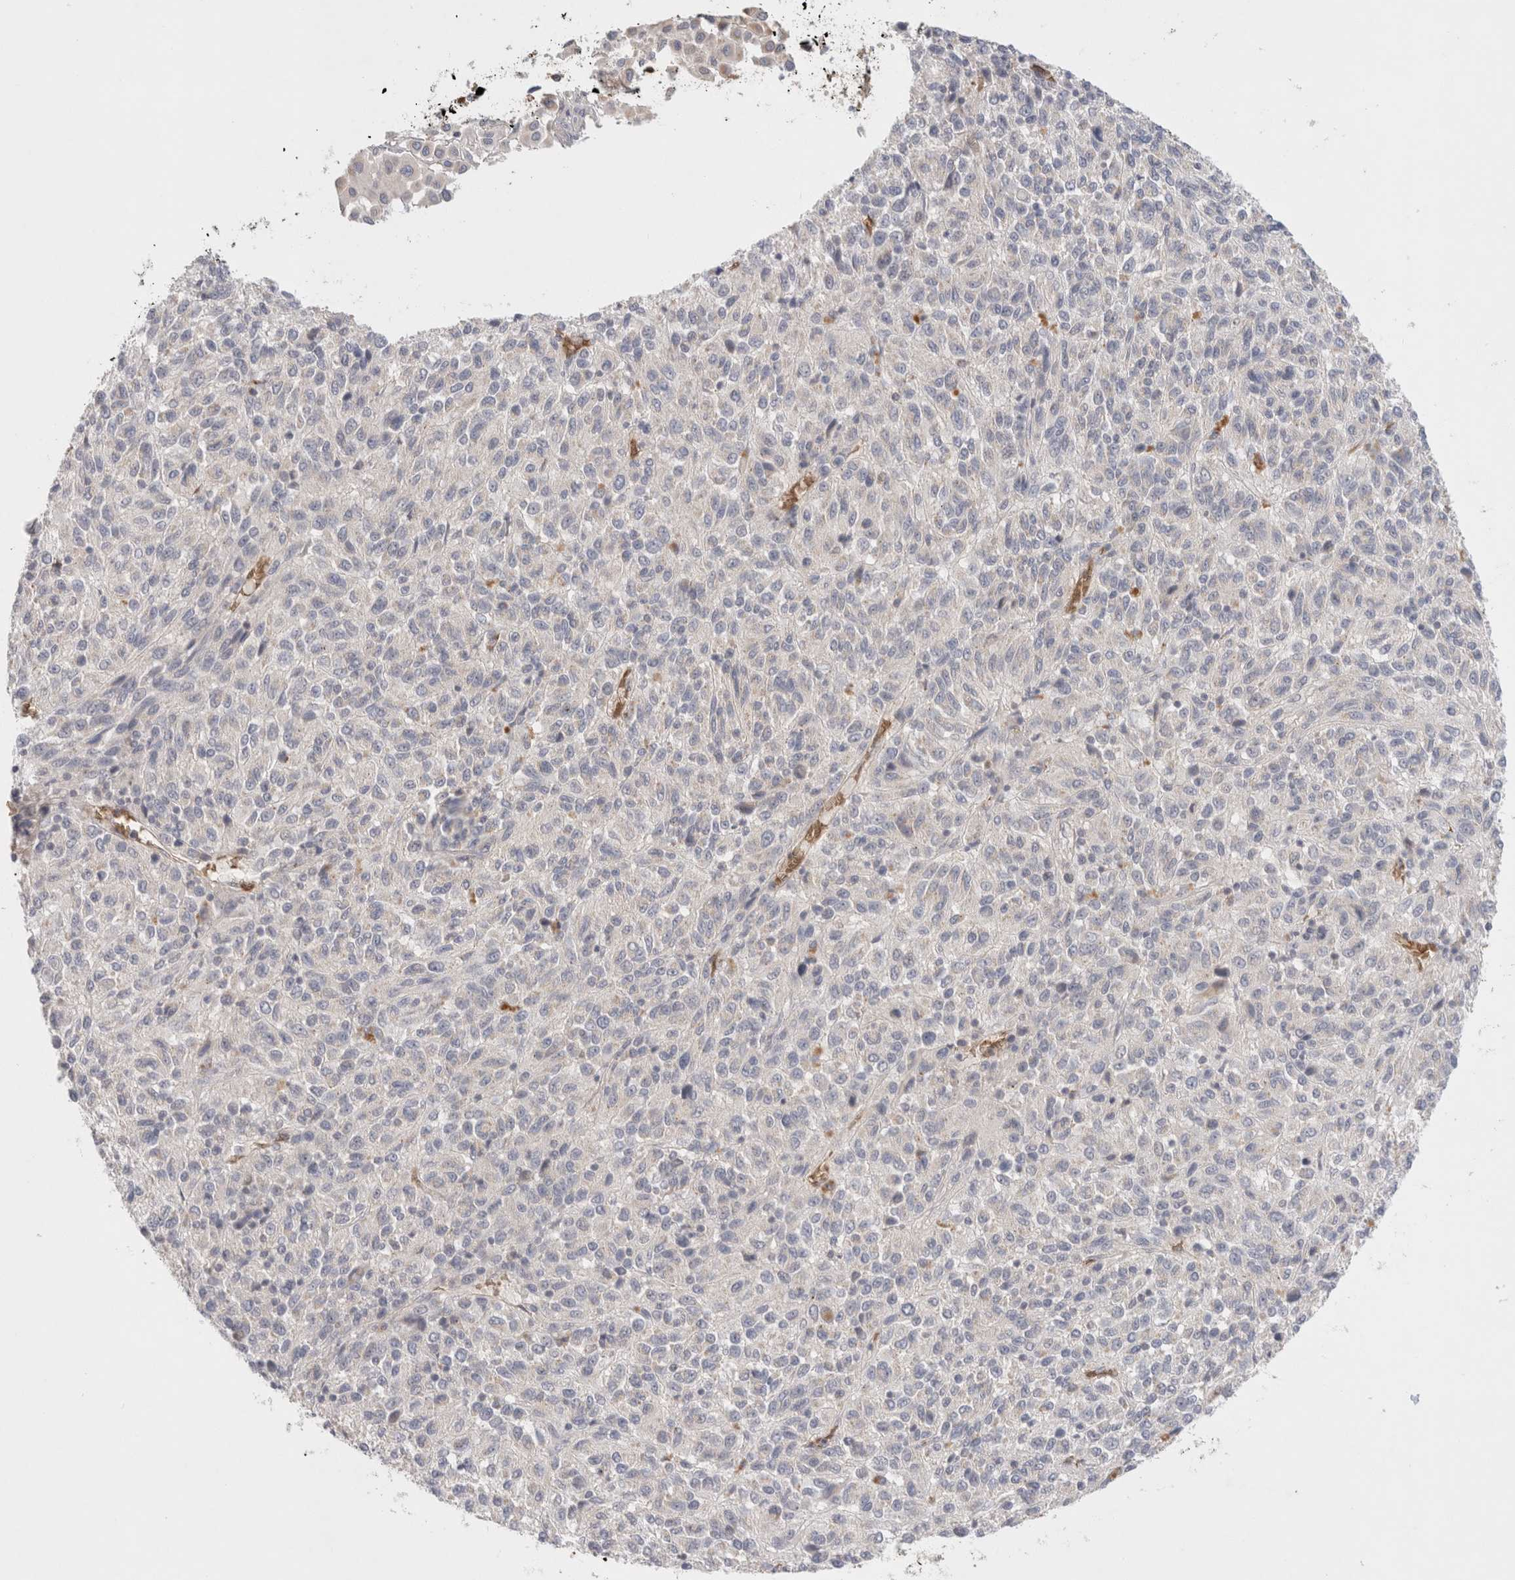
{"staining": {"intensity": "negative", "quantity": "none", "location": "none"}, "tissue": "melanoma", "cell_type": "Tumor cells", "image_type": "cancer", "snomed": [{"axis": "morphology", "description": "Malignant melanoma, Metastatic site"}, {"axis": "topography", "description": "Lung"}], "caption": "Photomicrograph shows no protein expression in tumor cells of malignant melanoma (metastatic site) tissue.", "gene": "MST1", "patient": {"sex": "male", "age": 64}}